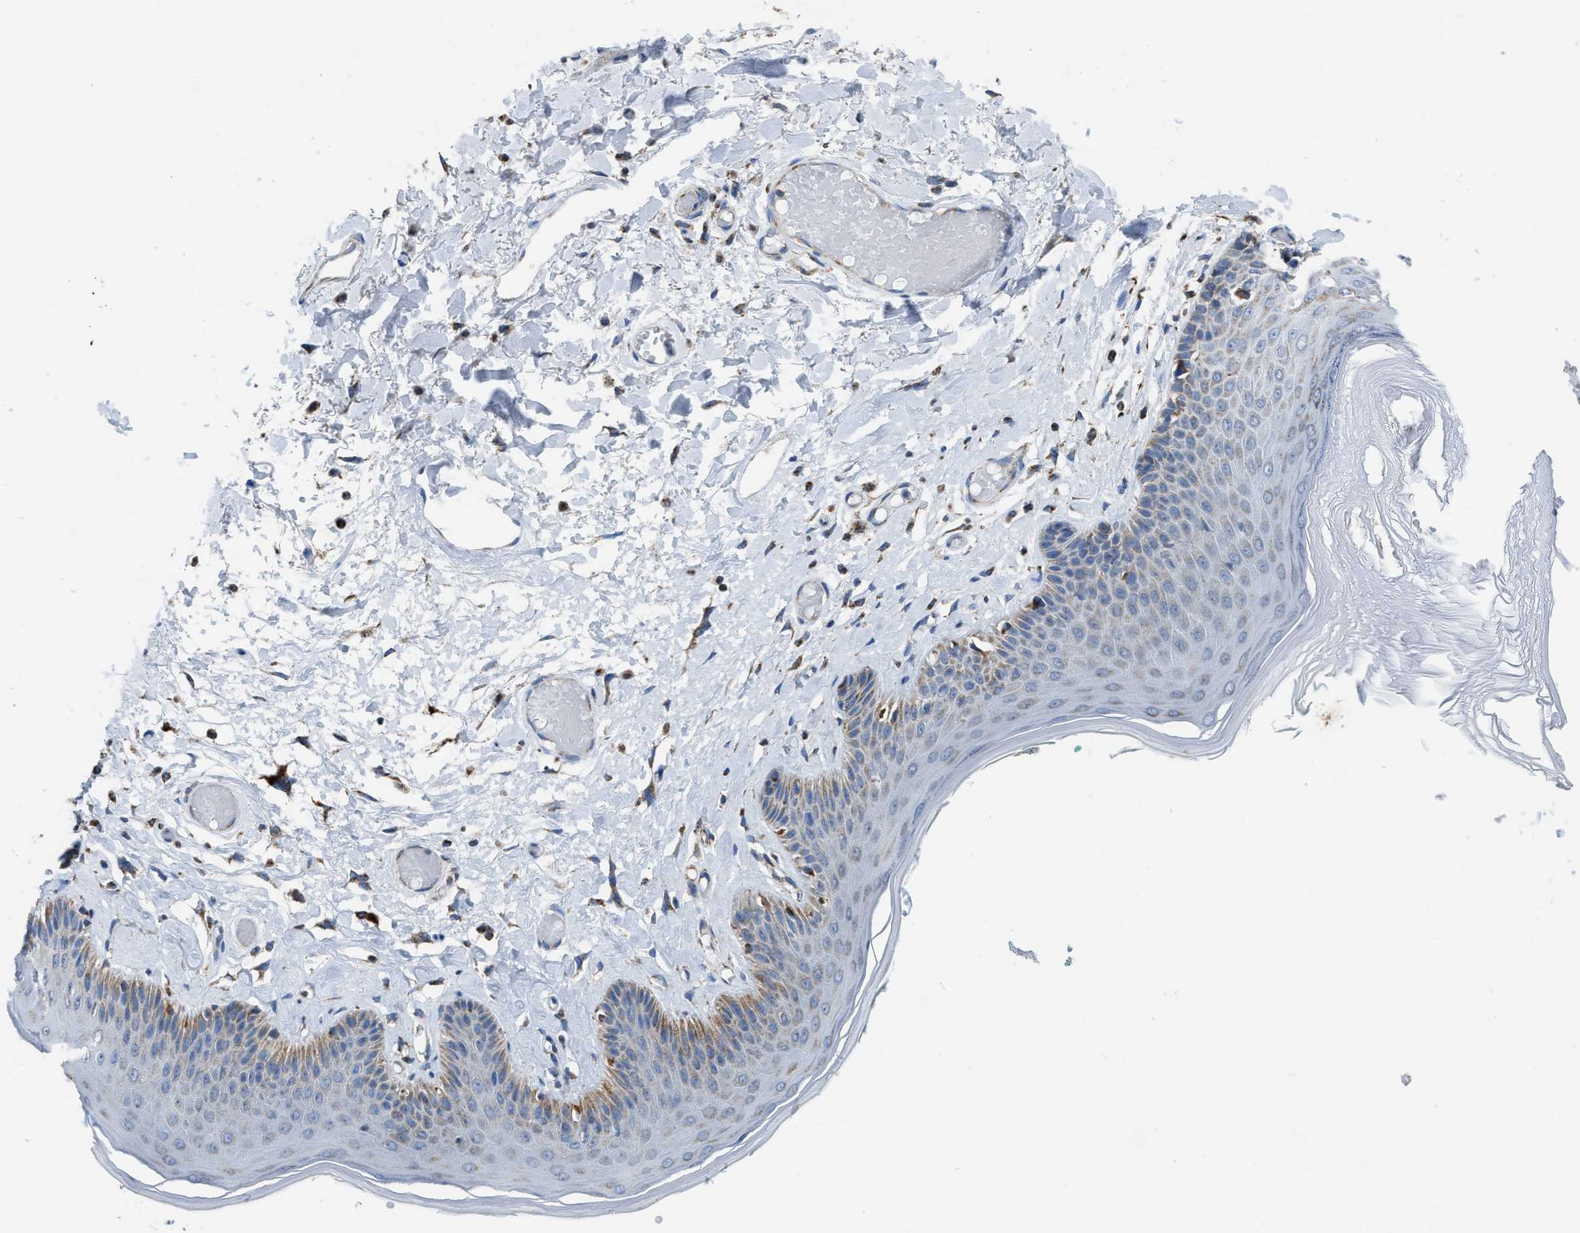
{"staining": {"intensity": "moderate", "quantity": "<25%", "location": "cytoplasmic/membranous"}, "tissue": "skin", "cell_type": "Epidermal cells", "image_type": "normal", "snomed": [{"axis": "morphology", "description": "Normal tissue, NOS"}, {"axis": "topography", "description": "Vulva"}], "caption": "Brown immunohistochemical staining in benign human skin shows moderate cytoplasmic/membranous expression in about <25% of epidermal cells. (DAB (3,3'-diaminobenzidine) IHC with brightfield microscopy, high magnification).", "gene": "ETFB", "patient": {"sex": "female", "age": 73}}